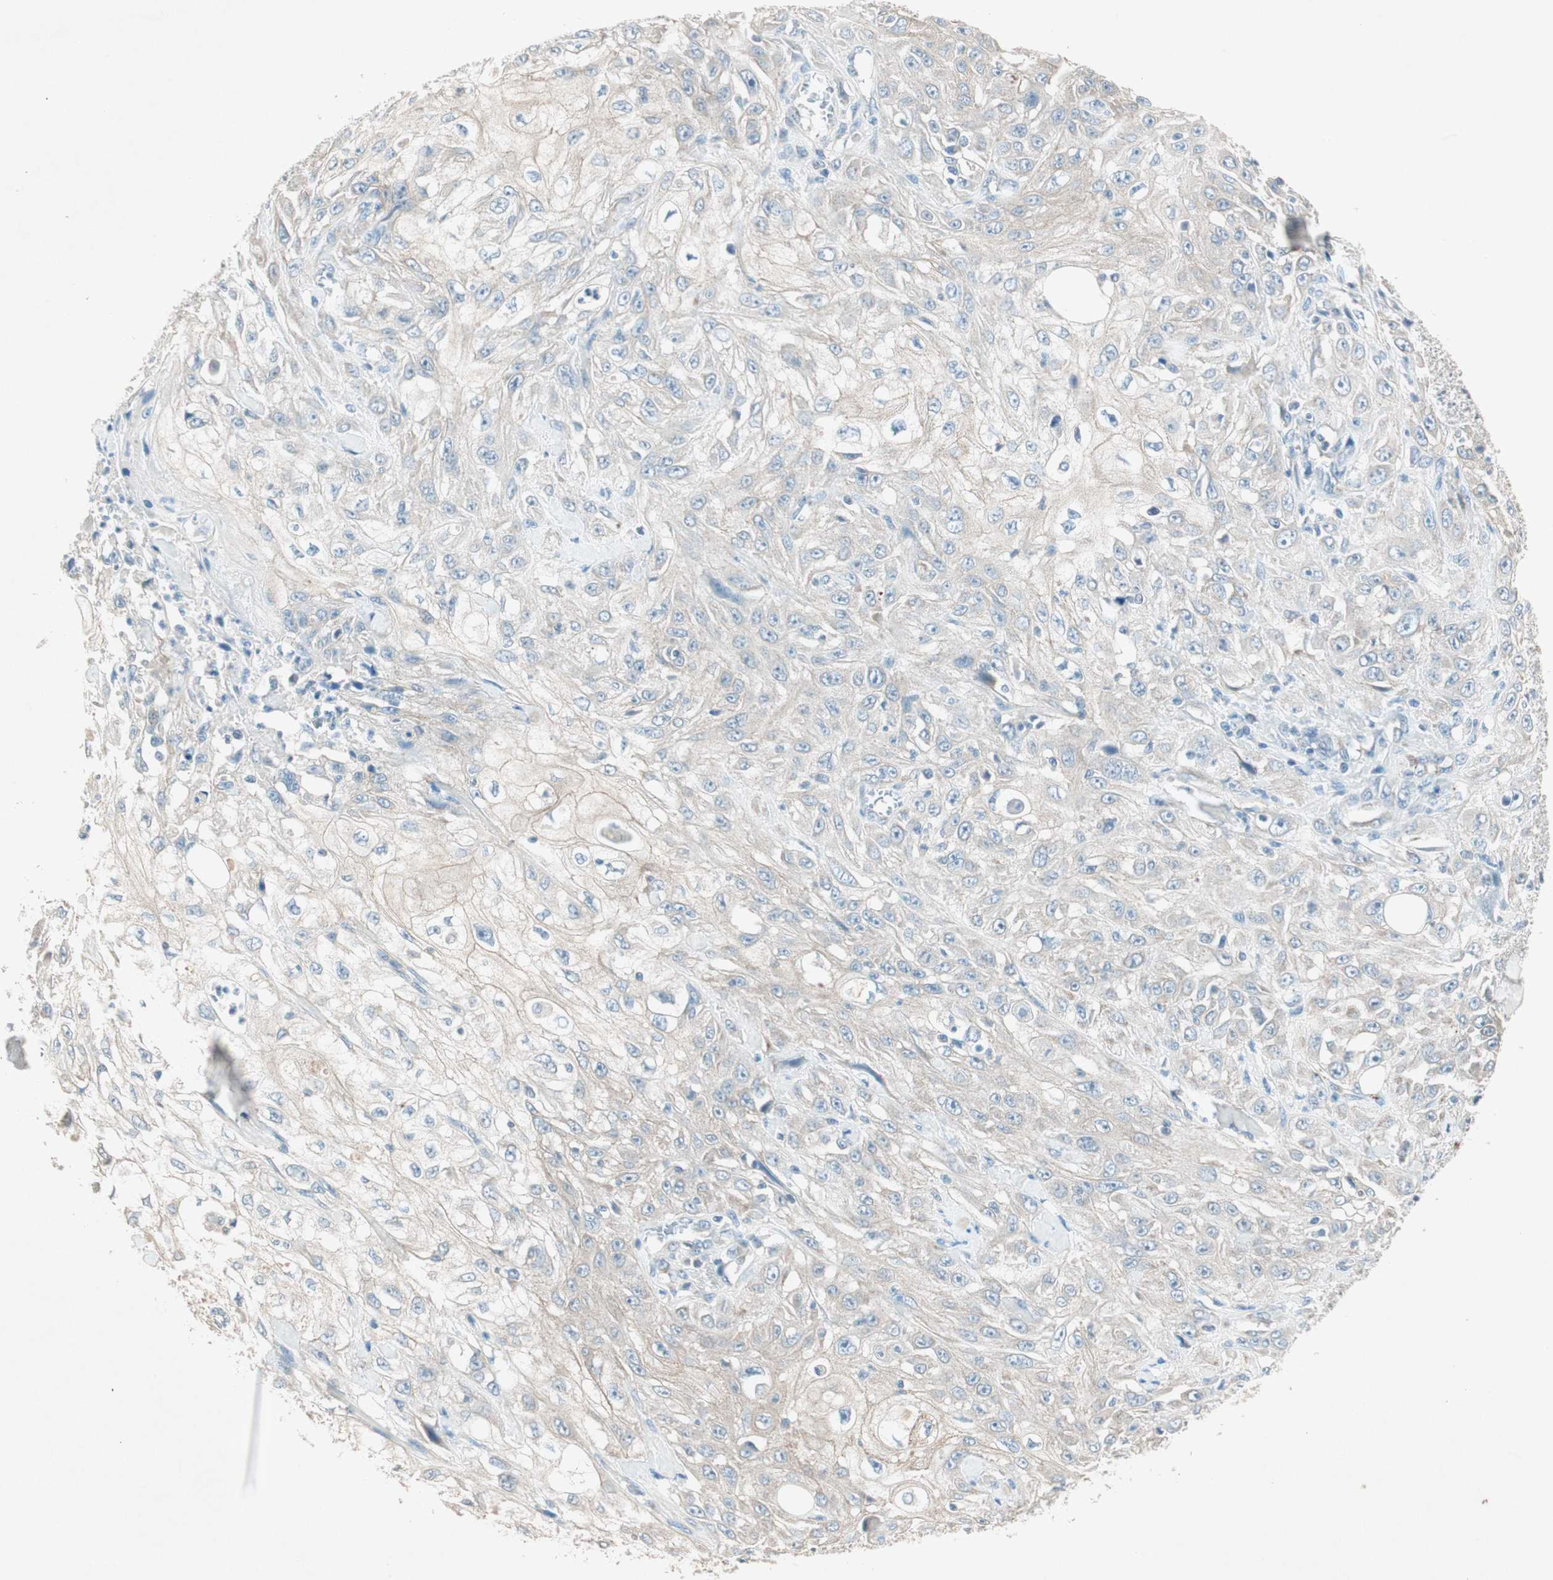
{"staining": {"intensity": "weak", "quantity": "<25%", "location": "cytoplasmic/membranous"}, "tissue": "skin cancer", "cell_type": "Tumor cells", "image_type": "cancer", "snomed": [{"axis": "morphology", "description": "Squamous cell carcinoma, NOS"}, {"axis": "morphology", "description": "Squamous cell carcinoma, metastatic, NOS"}, {"axis": "topography", "description": "Skin"}, {"axis": "topography", "description": "Lymph node"}], "caption": "DAB (3,3'-diaminobenzidine) immunohistochemical staining of human skin cancer (squamous cell carcinoma) shows no significant positivity in tumor cells. (Immunohistochemistry, brightfield microscopy, high magnification).", "gene": "NKAIN1", "patient": {"sex": "male", "age": 75}}